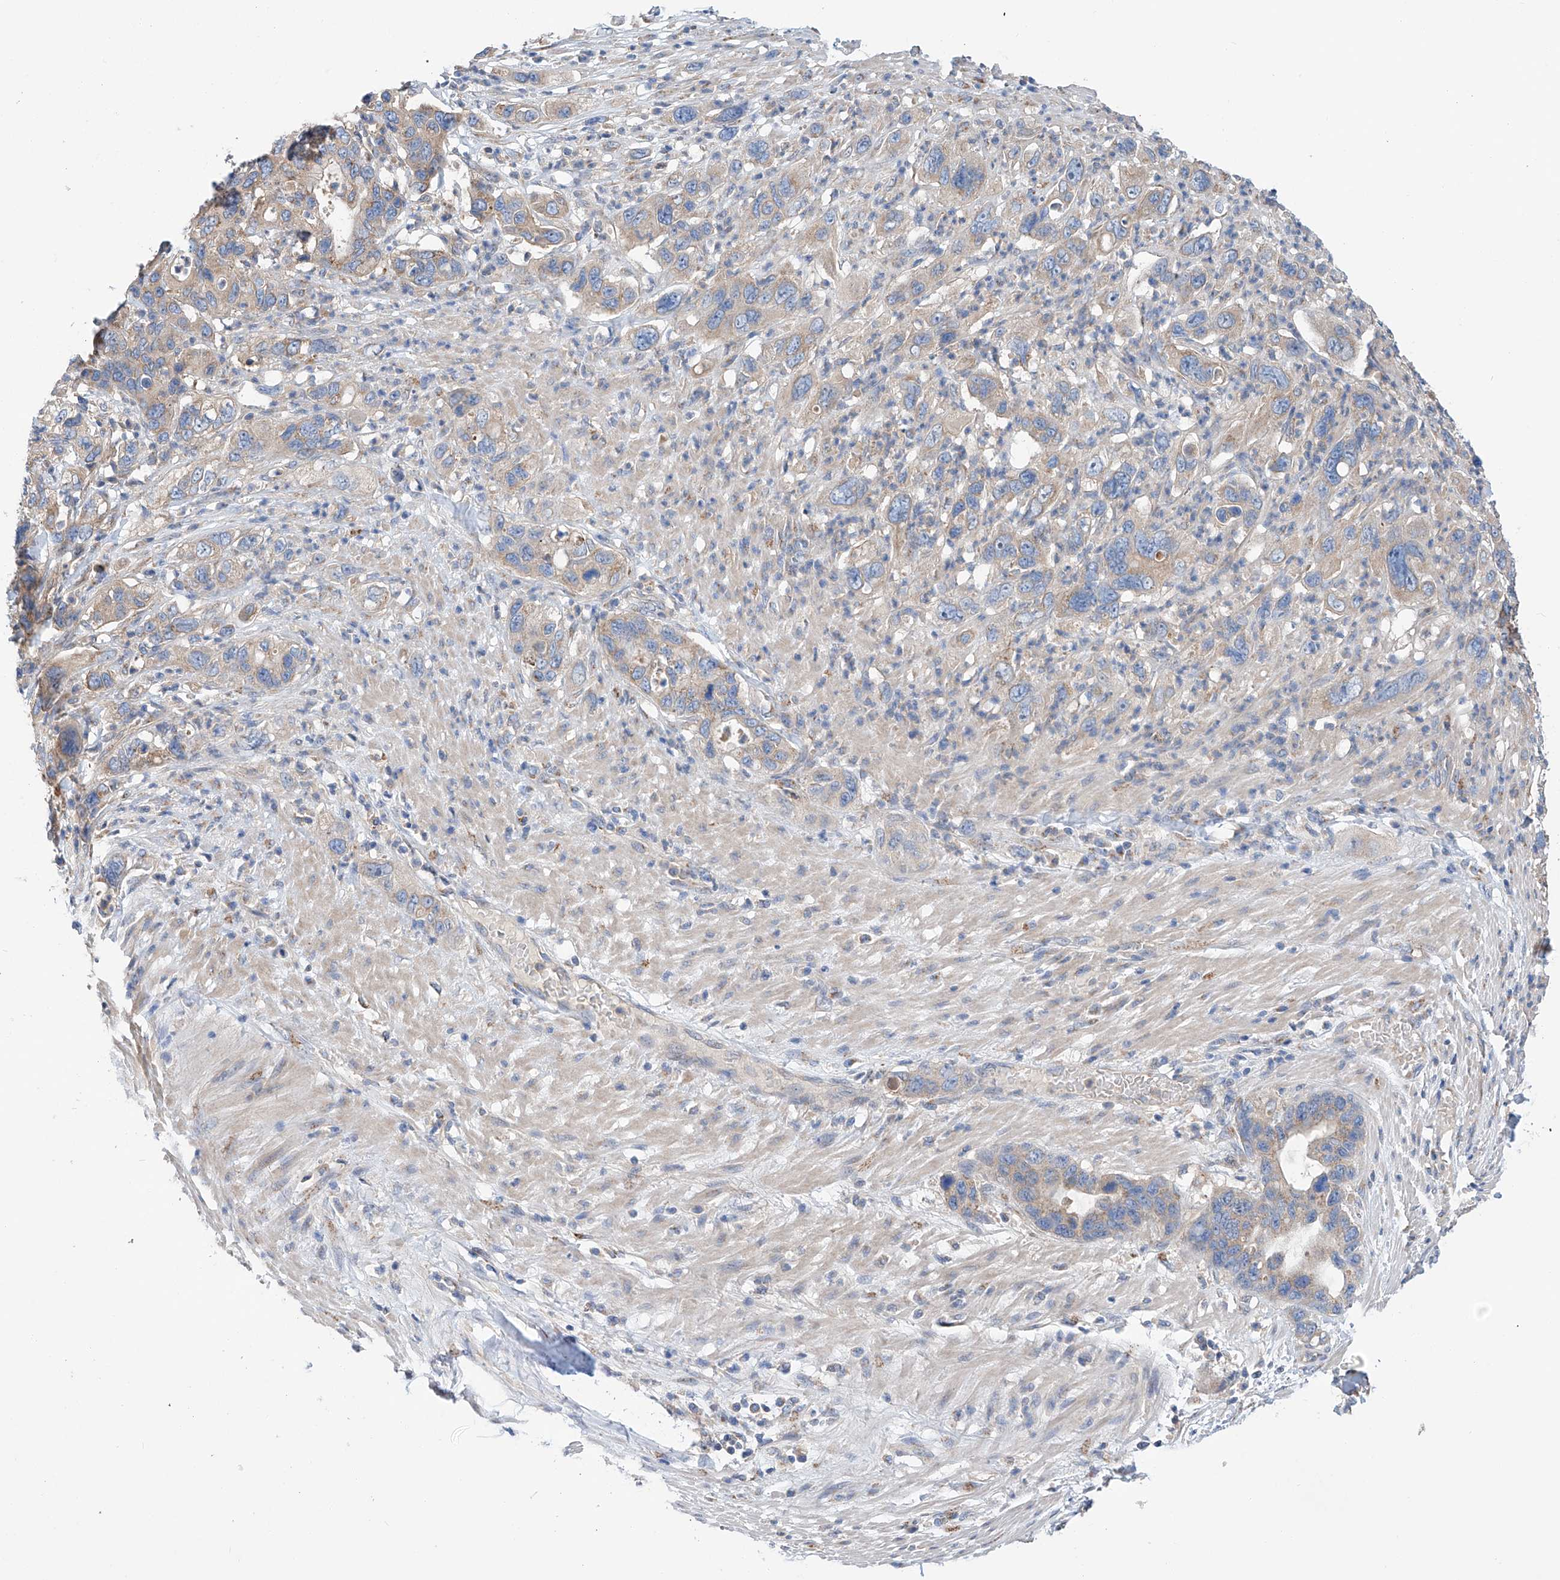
{"staining": {"intensity": "weak", "quantity": ">75%", "location": "cytoplasmic/membranous"}, "tissue": "pancreatic cancer", "cell_type": "Tumor cells", "image_type": "cancer", "snomed": [{"axis": "morphology", "description": "Adenocarcinoma, NOS"}, {"axis": "topography", "description": "Pancreas"}], "caption": "Immunohistochemistry image of neoplastic tissue: human pancreatic cancer stained using immunohistochemistry (IHC) demonstrates low levels of weak protein expression localized specifically in the cytoplasmic/membranous of tumor cells, appearing as a cytoplasmic/membranous brown color.", "gene": "SLC22A7", "patient": {"sex": "female", "age": 71}}